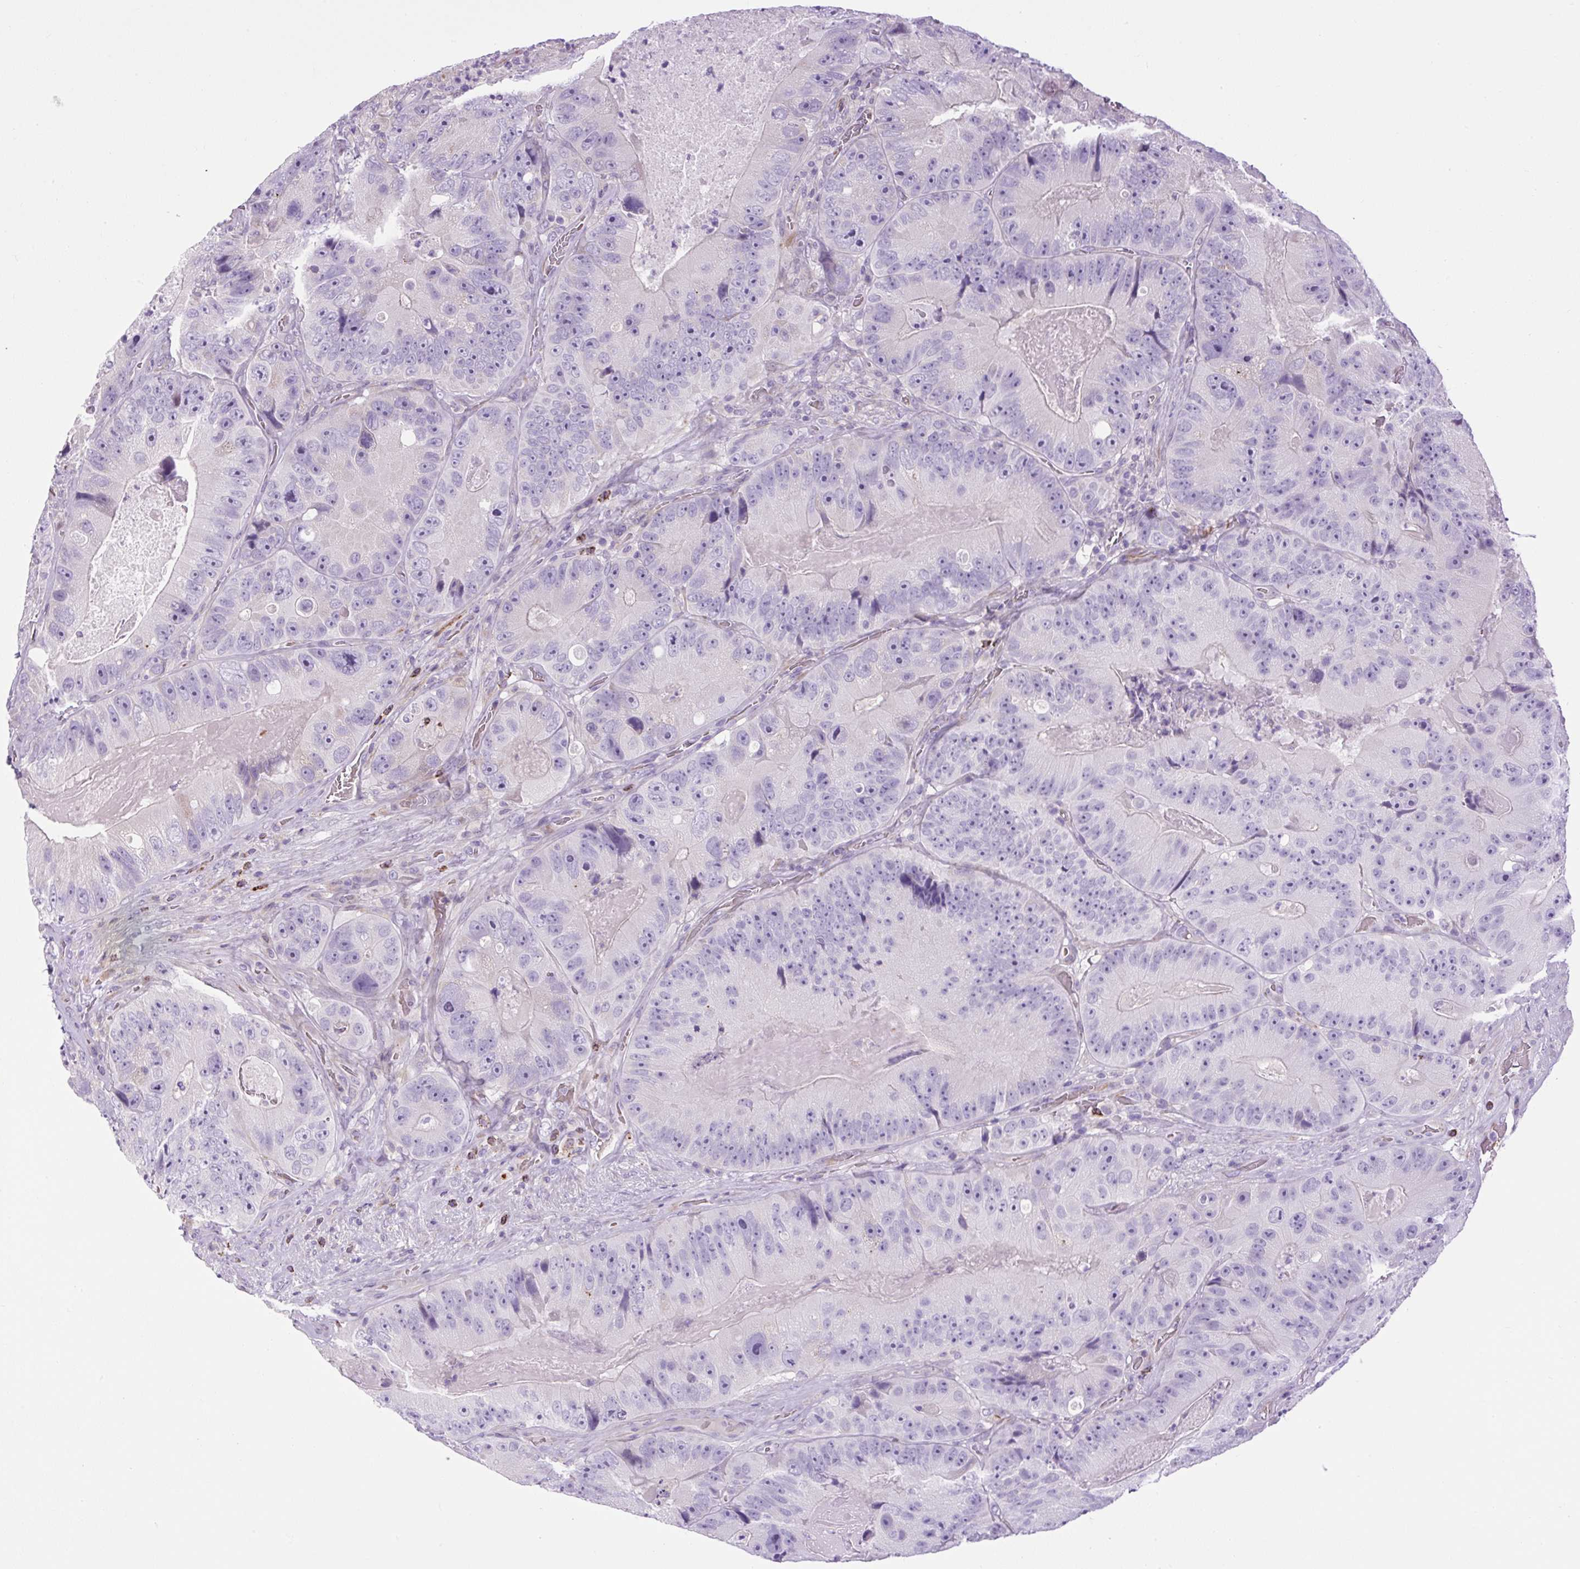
{"staining": {"intensity": "negative", "quantity": "none", "location": "none"}, "tissue": "colorectal cancer", "cell_type": "Tumor cells", "image_type": "cancer", "snomed": [{"axis": "morphology", "description": "Adenocarcinoma, NOS"}, {"axis": "topography", "description": "Colon"}], "caption": "A high-resolution micrograph shows IHC staining of colorectal adenocarcinoma, which demonstrates no significant positivity in tumor cells.", "gene": "VWA7", "patient": {"sex": "female", "age": 86}}